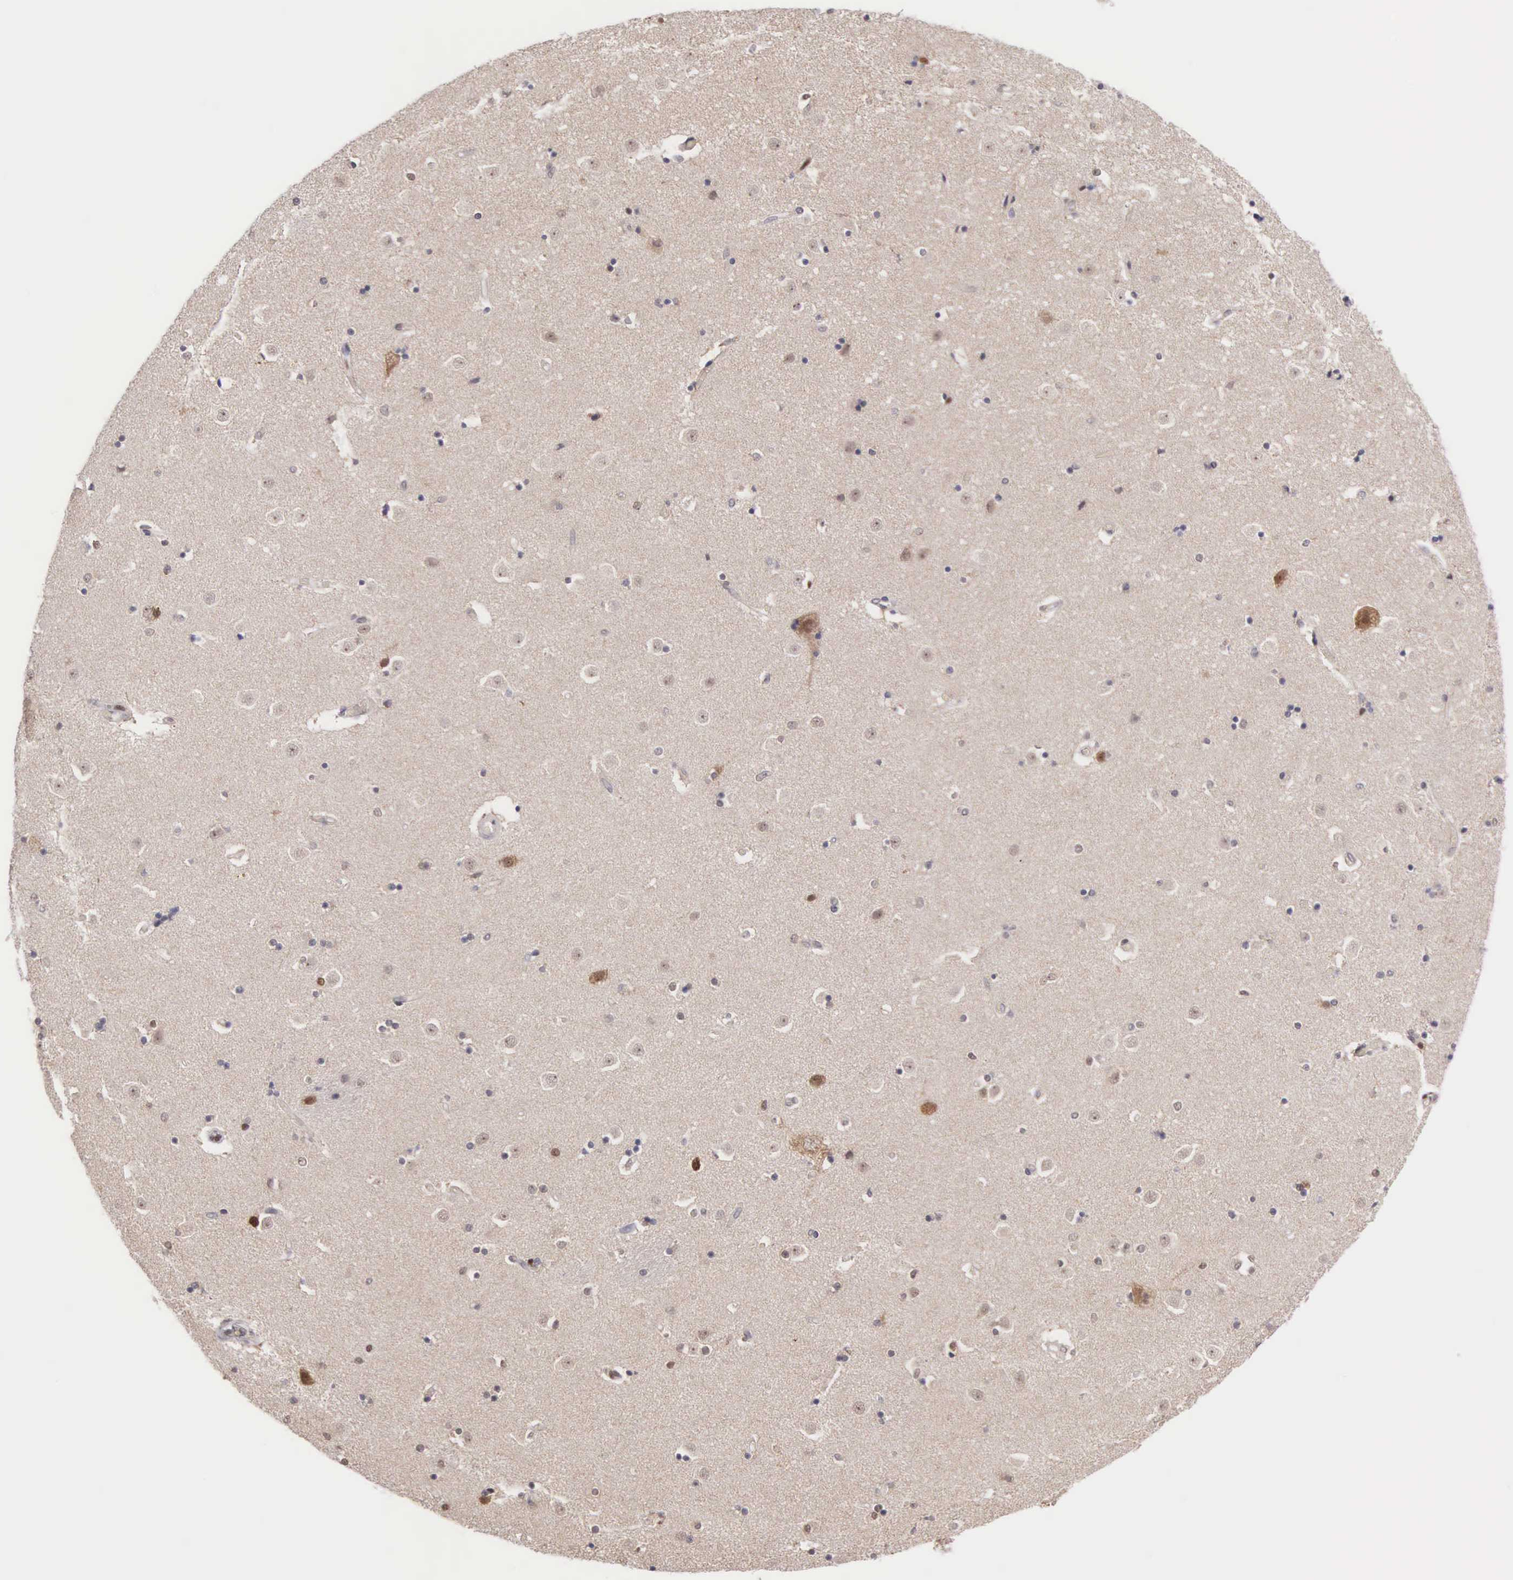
{"staining": {"intensity": "strong", "quantity": ">75%", "location": "nuclear"}, "tissue": "caudate", "cell_type": "Glial cells", "image_type": "normal", "snomed": [{"axis": "morphology", "description": "Normal tissue, NOS"}, {"axis": "topography", "description": "Lateral ventricle wall"}], "caption": "This is a photomicrograph of IHC staining of unremarkable caudate, which shows strong expression in the nuclear of glial cells.", "gene": "GRK3", "patient": {"sex": "female", "age": 54}}